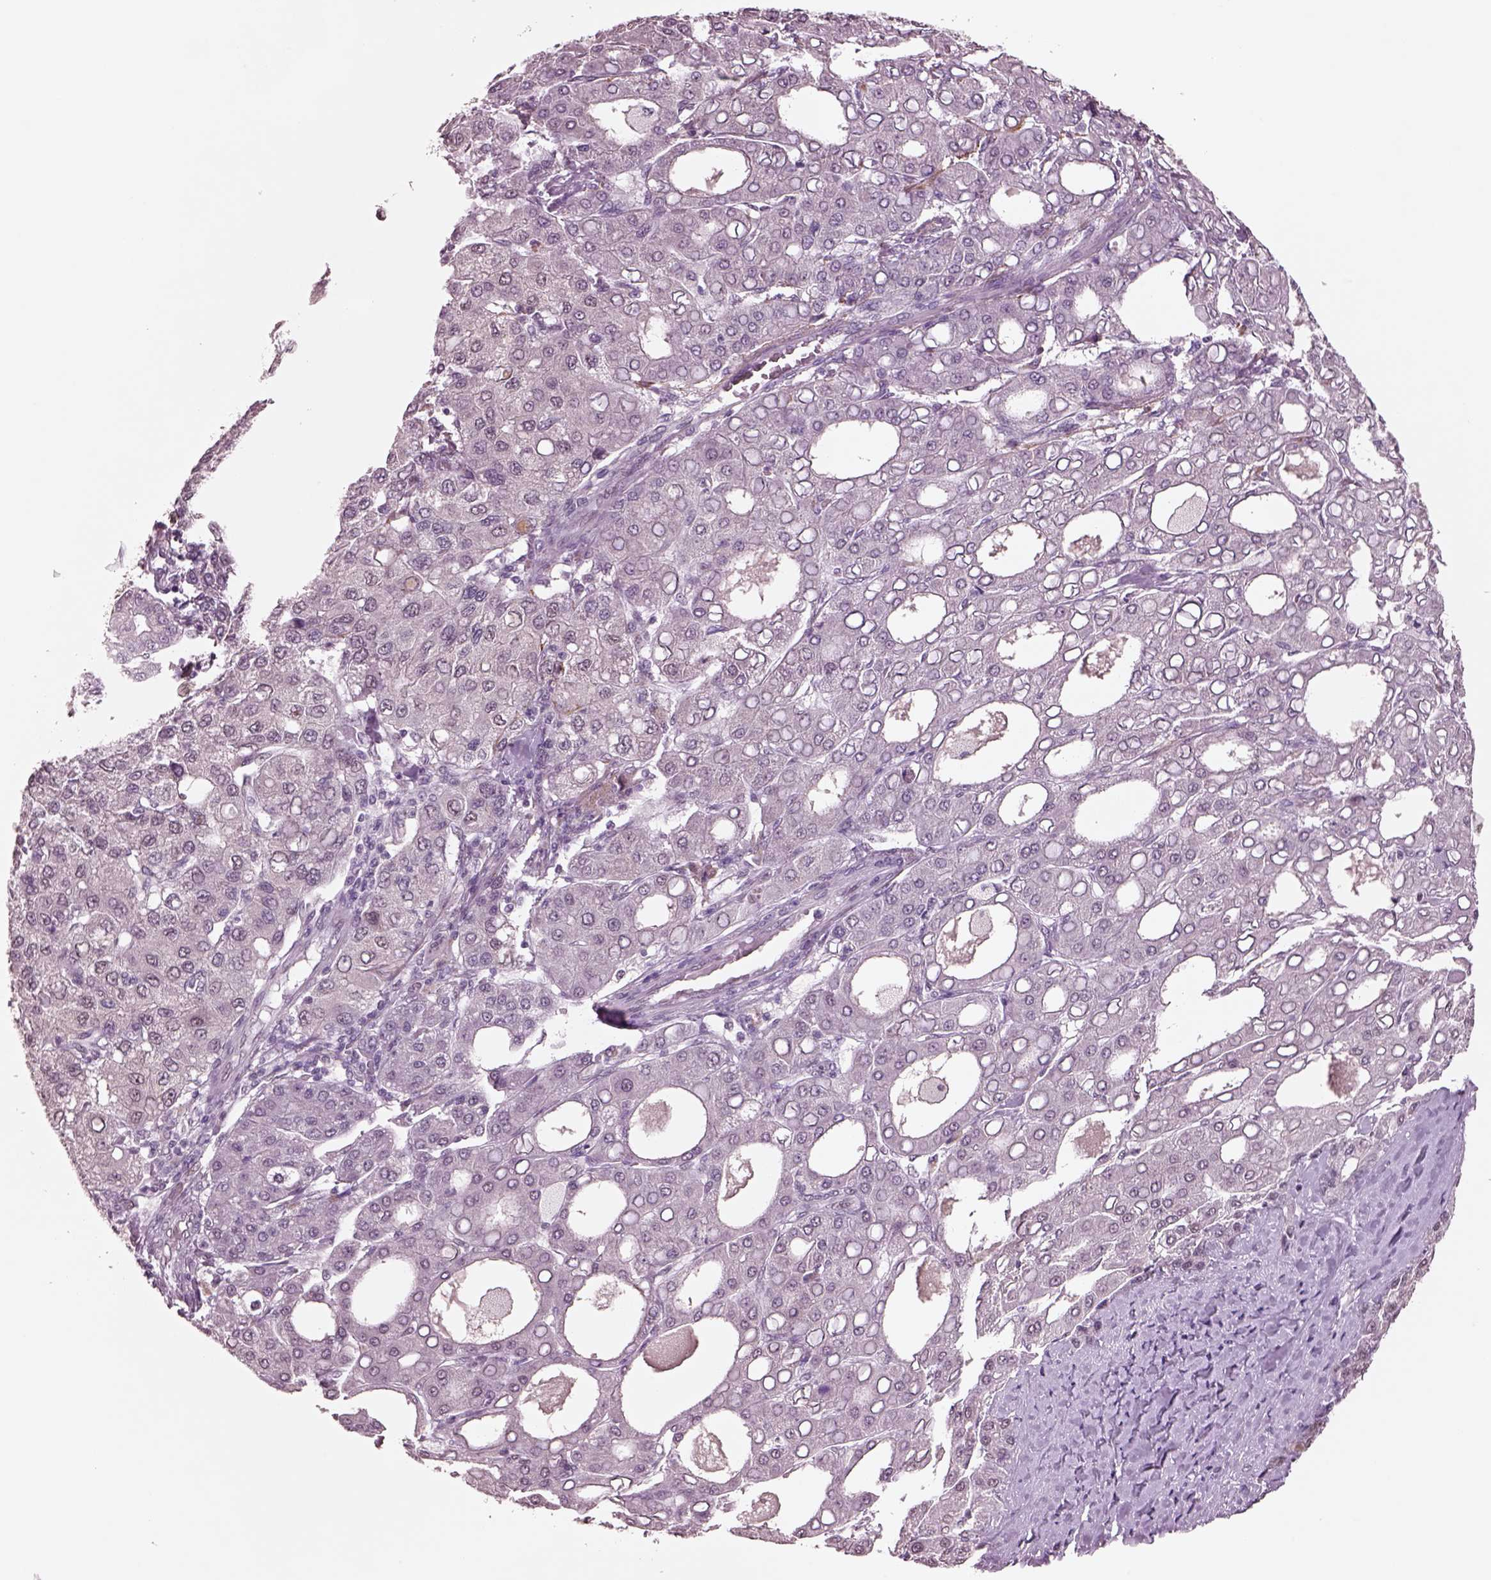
{"staining": {"intensity": "negative", "quantity": "none", "location": "none"}, "tissue": "liver cancer", "cell_type": "Tumor cells", "image_type": "cancer", "snomed": [{"axis": "morphology", "description": "Carcinoma, Hepatocellular, NOS"}, {"axis": "topography", "description": "Liver"}], "caption": "Immunohistochemical staining of liver cancer reveals no significant positivity in tumor cells.", "gene": "SEPHS1", "patient": {"sex": "male", "age": 65}}